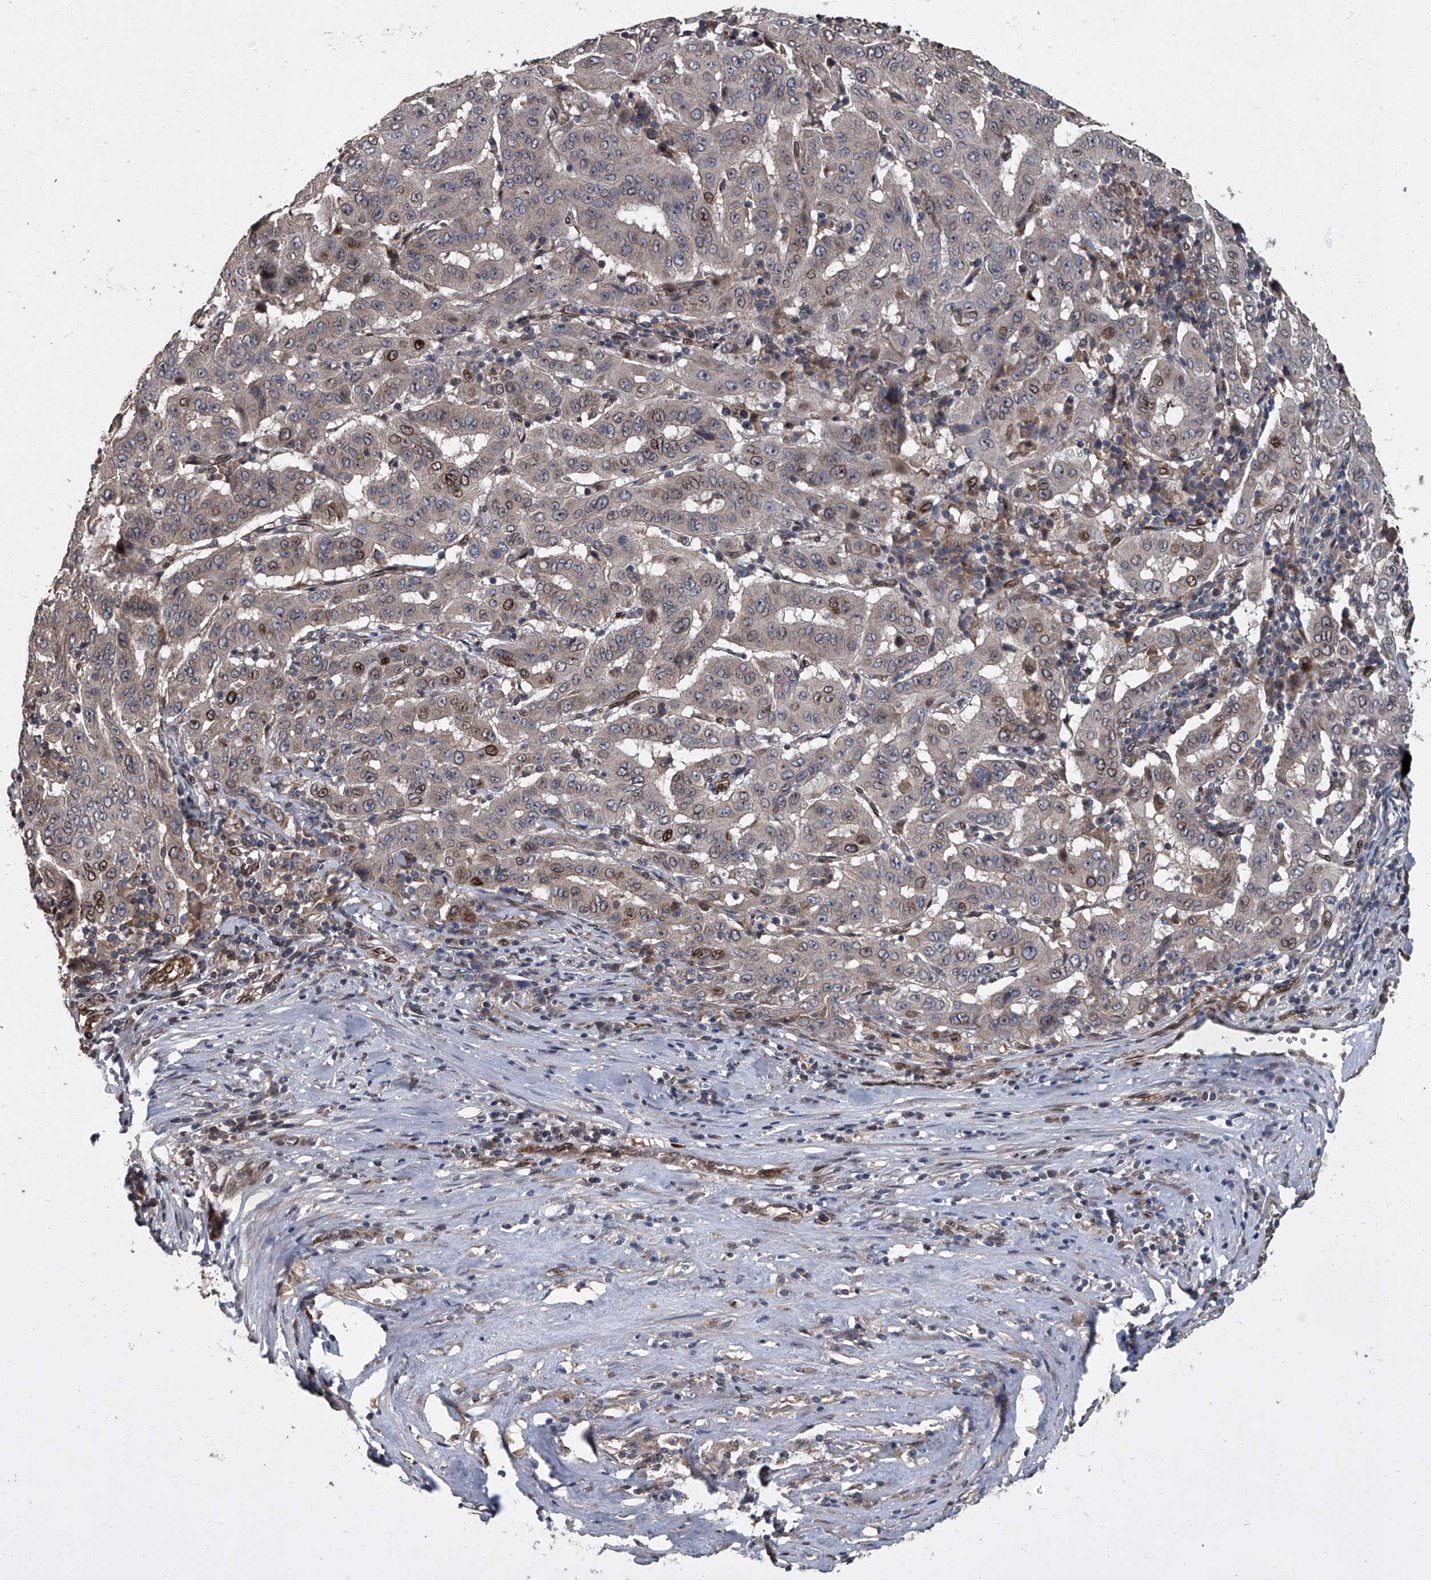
{"staining": {"intensity": "moderate", "quantity": "<25%", "location": "cytoplasmic/membranous,nuclear"}, "tissue": "pancreatic cancer", "cell_type": "Tumor cells", "image_type": "cancer", "snomed": [{"axis": "morphology", "description": "Adenocarcinoma, NOS"}, {"axis": "topography", "description": "Pancreas"}], "caption": "Immunohistochemistry (IHC) (DAB) staining of pancreatic adenocarcinoma exhibits moderate cytoplasmic/membranous and nuclear protein staining in approximately <25% of tumor cells. (IHC, brightfield microscopy, high magnification).", "gene": "LRRC8C", "patient": {"sex": "male", "age": 63}}